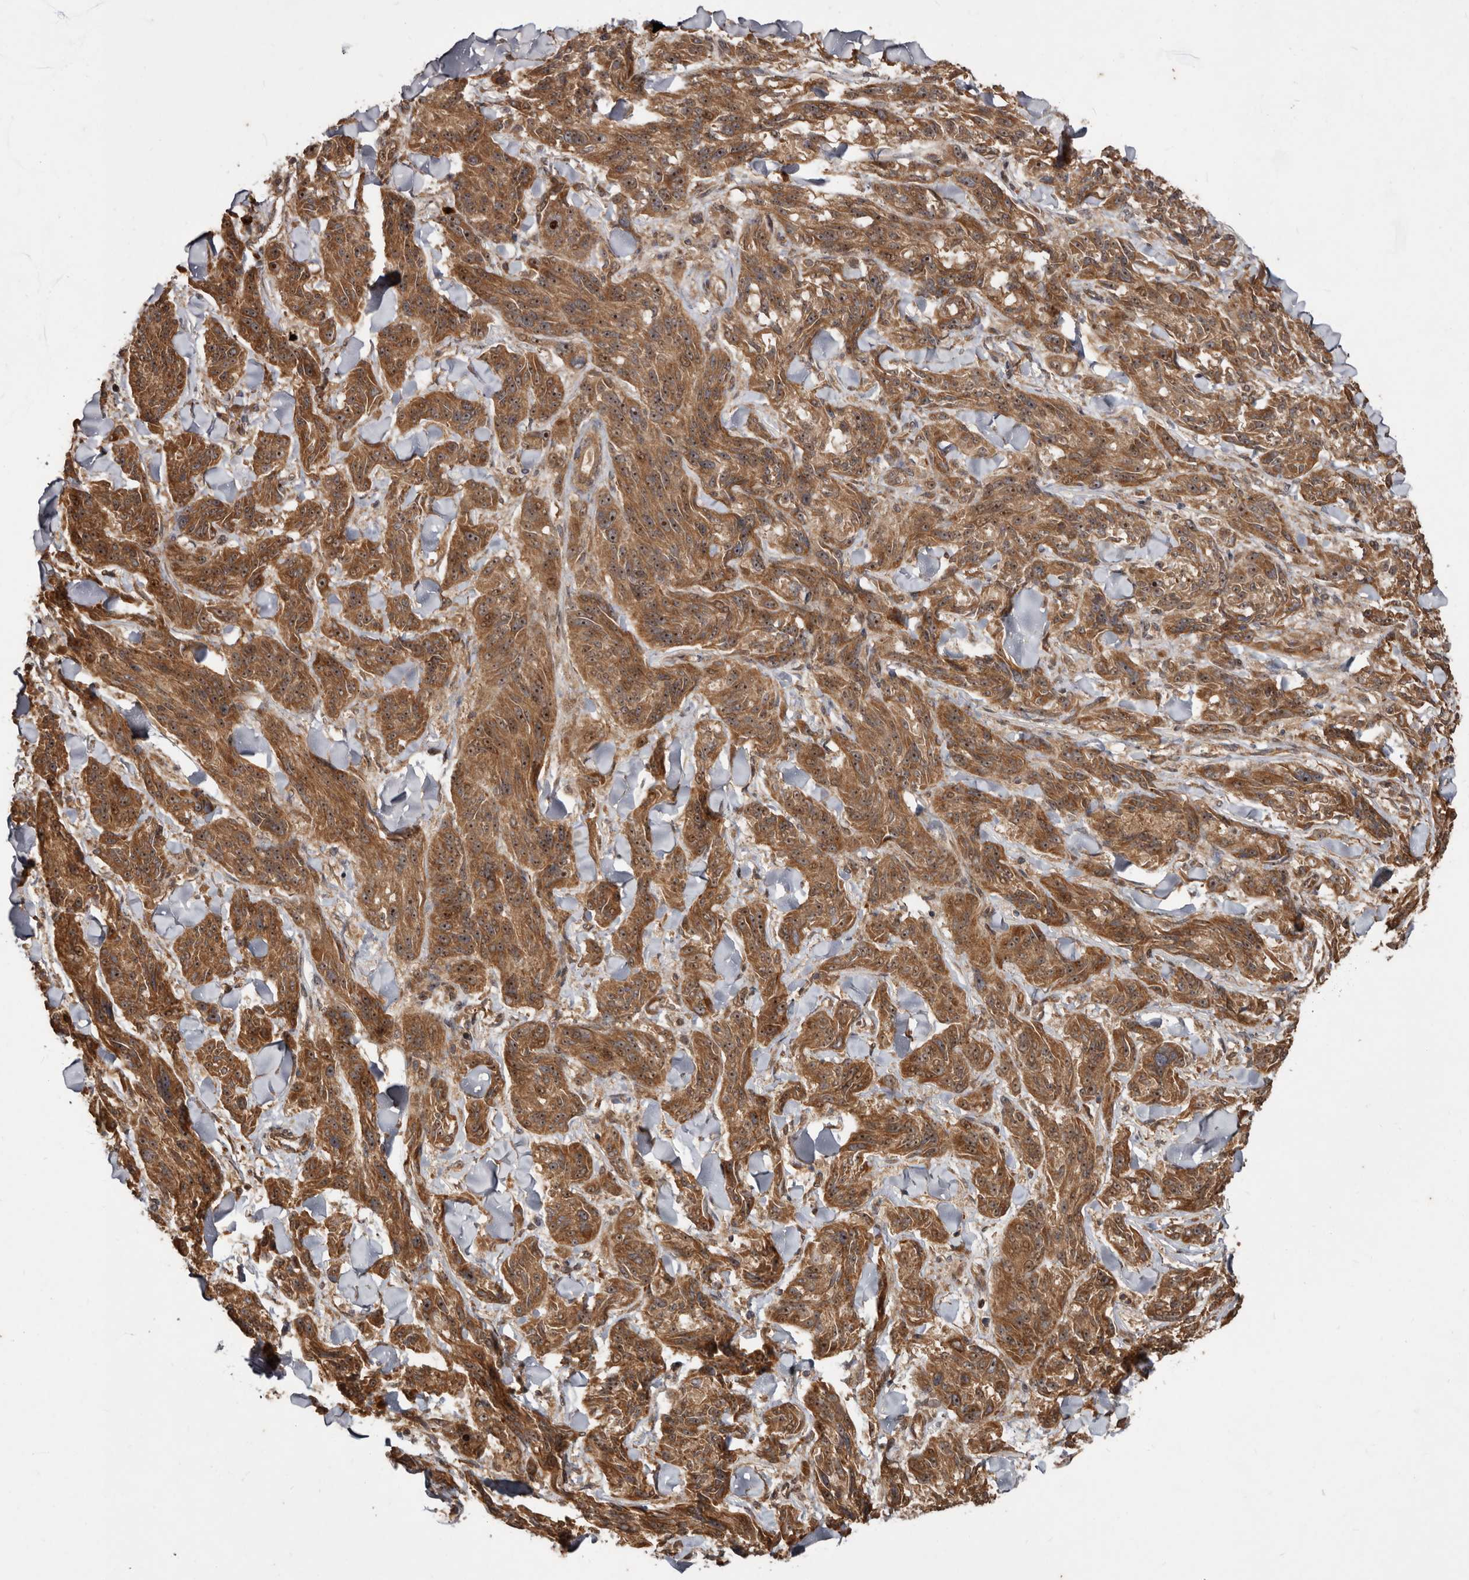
{"staining": {"intensity": "moderate", "quantity": ">75%", "location": "cytoplasmic/membranous"}, "tissue": "melanoma", "cell_type": "Tumor cells", "image_type": "cancer", "snomed": [{"axis": "morphology", "description": "Malignant melanoma, NOS"}, {"axis": "topography", "description": "Skin"}], "caption": "Melanoma stained for a protein (brown) reveals moderate cytoplasmic/membranous positive staining in approximately >75% of tumor cells.", "gene": "STK36", "patient": {"sex": "male", "age": 53}}